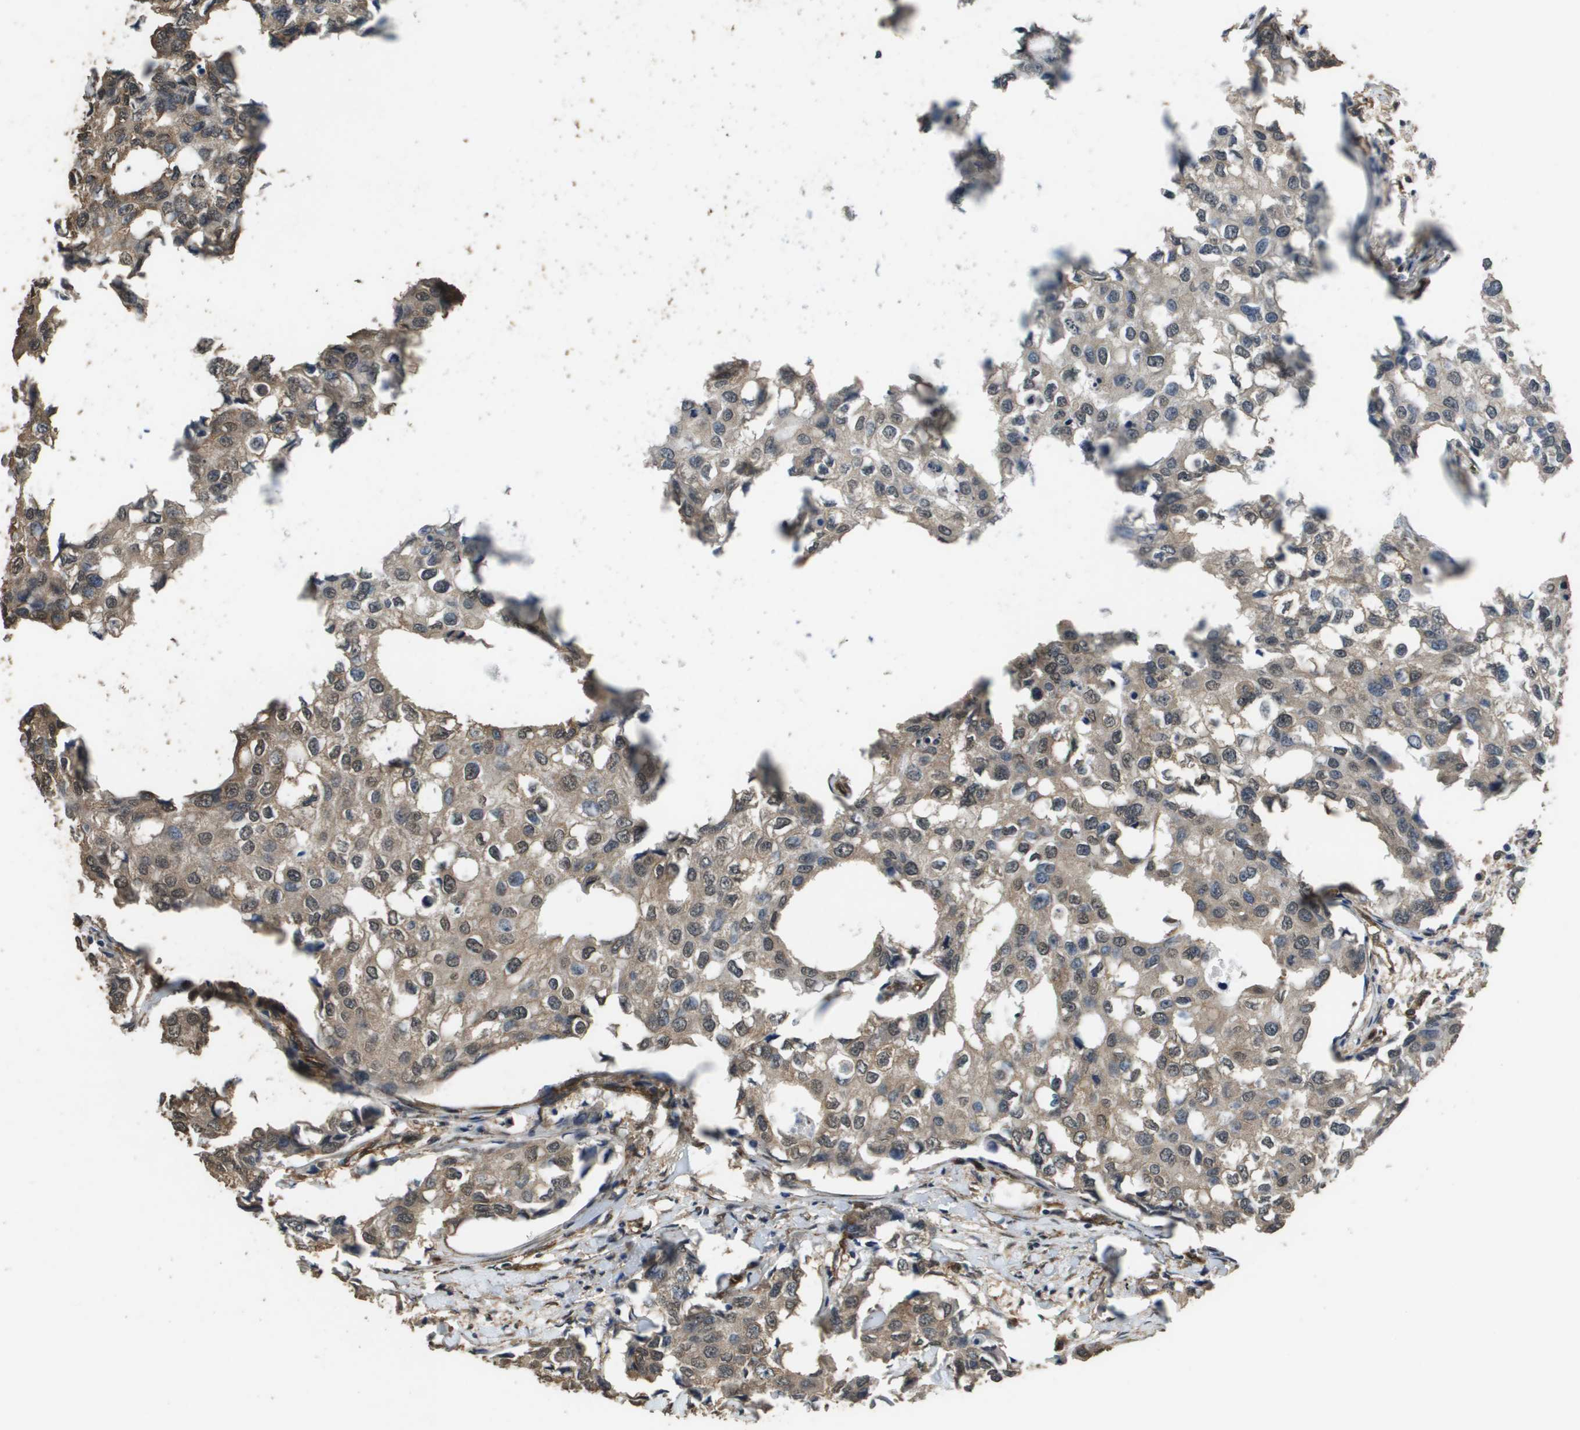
{"staining": {"intensity": "weak", "quantity": ">75%", "location": "cytoplasmic/membranous,nuclear"}, "tissue": "breast cancer", "cell_type": "Tumor cells", "image_type": "cancer", "snomed": [{"axis": "morphology", "description": "Duct carcinoma"}, {"axis": "topography", "description": "Breast"}], "caption": "A histopathology image of intraductal carcinoma (breast) stained for a protein displays weak cytoplasmic/membranous and nuclear brown staining in tumor cells.", "gene": "AAMP", "patient": {"sex": "female", "age": 27}}